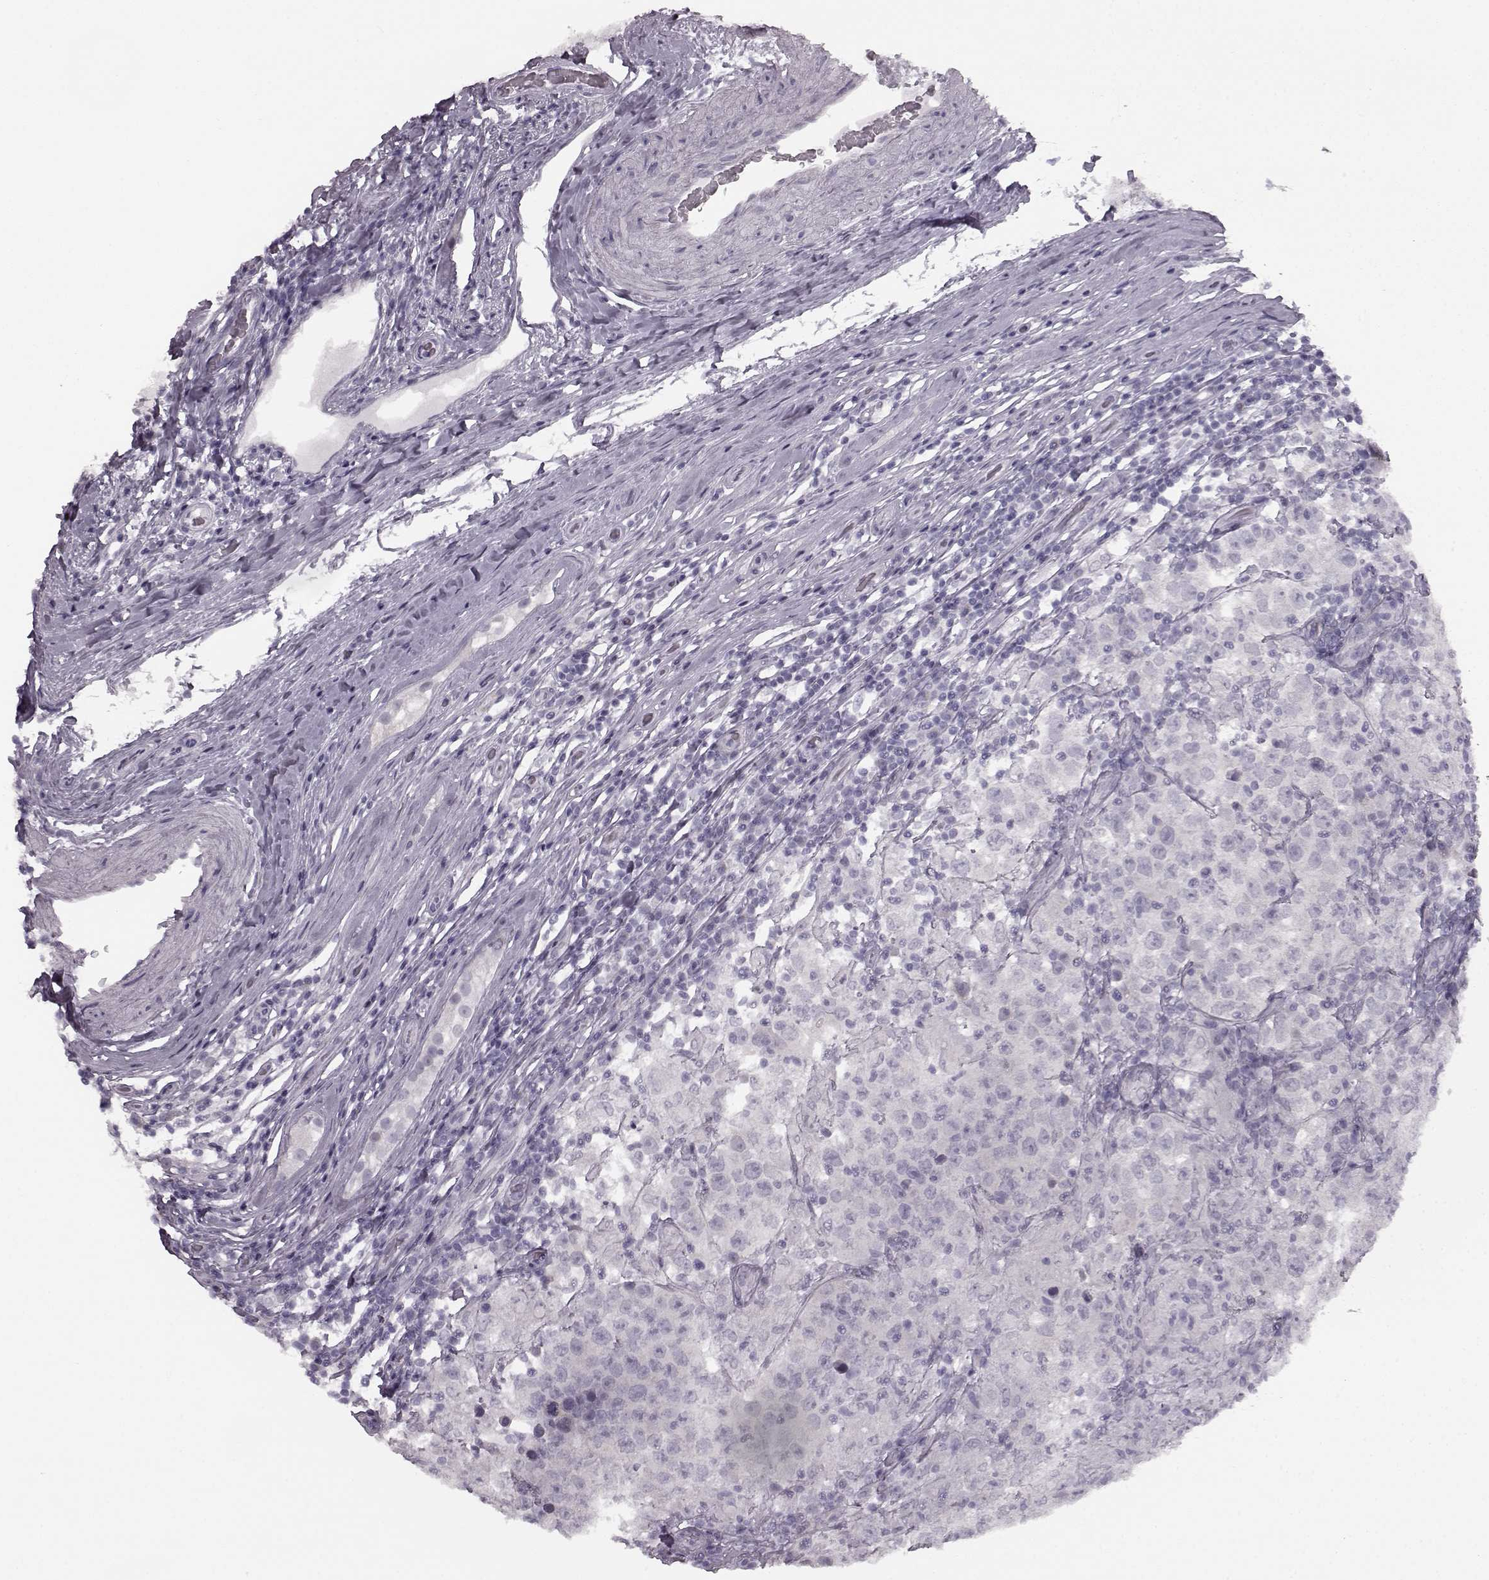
{"staining": {"intensity": "negative", "quantity": "none", "location": "none"}, "tissue": "testis cancer", "cell_type": "Tumor cells", "image_type": "cancer", "snomed": [{"axis": "morphology", "description": "Seminoma, NOS"}, {"axis": "morphology", "description": "Carcinoma, Embryonal, NOS"}, {"axis": "topography", "description": "Testis"}], "caption": "Tumor cells show no significant staining in testis cancer. (Brightfield microscopy of DAB (3,3'-diaminobenzidine) immunohistochemistry at high magnification).", "gene": "SEMG2", "patient": {"sex": "male", "age": 41}}